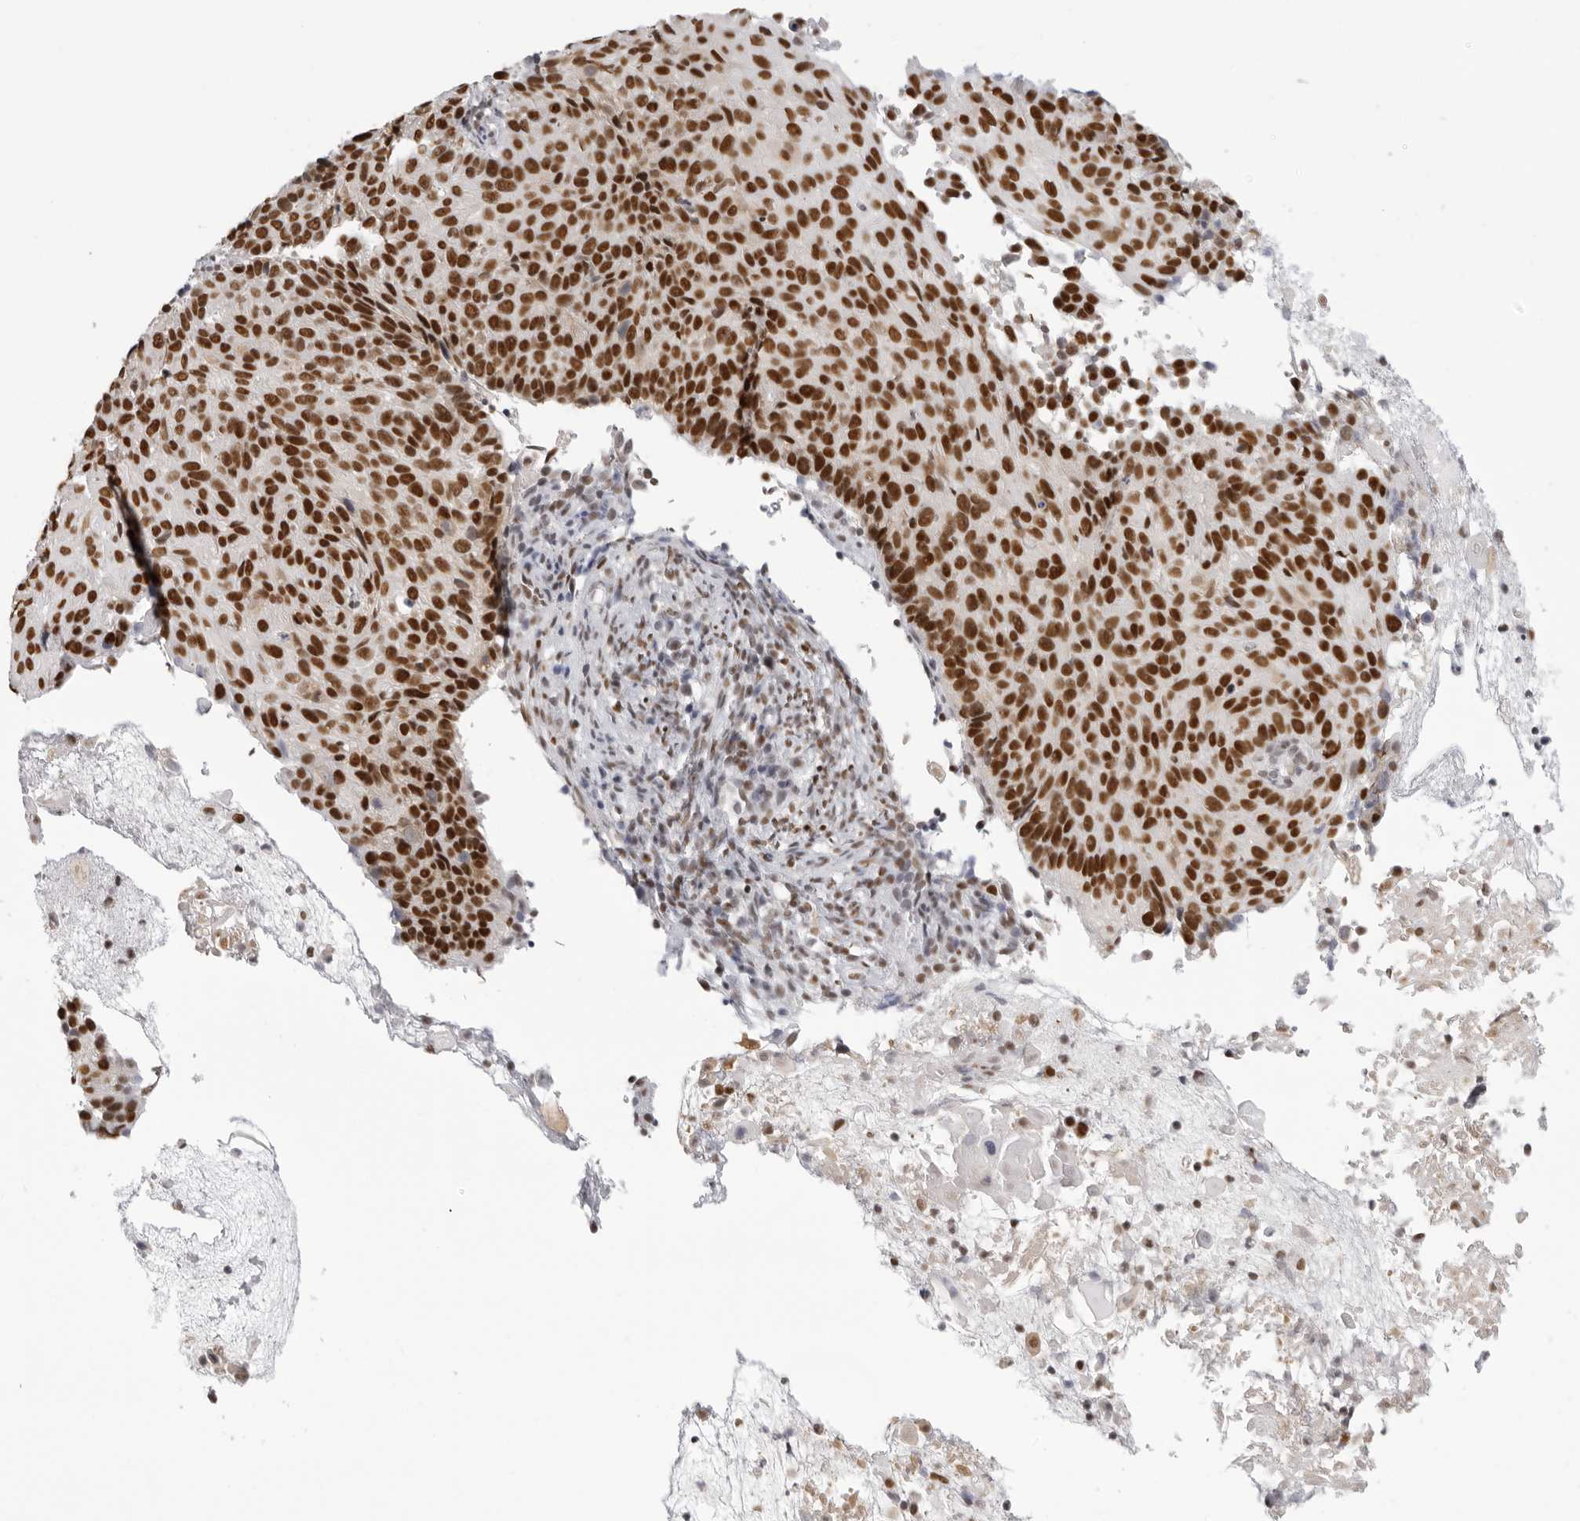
{"staining": {"intensity": "strong", "quantity": ">75%", "location": "nuclear"}, "tissue": "cervical cancer", "cell_type": "Tumor cells", "image_type": "cancer", "snomed": [{"axis": "morphology", "description": "Squamous cell carcinoma, NOS"}, {"axis": "topography", "description": "Cervix"}], "caption": "IHC (DAB) staining of human cervical squamous cell carcinoma exhibits strong nuclear protein expression in approximately >75% of tumor cells.", "gene": "RPA2", "patient": {"sex": "female", "age": 74}}